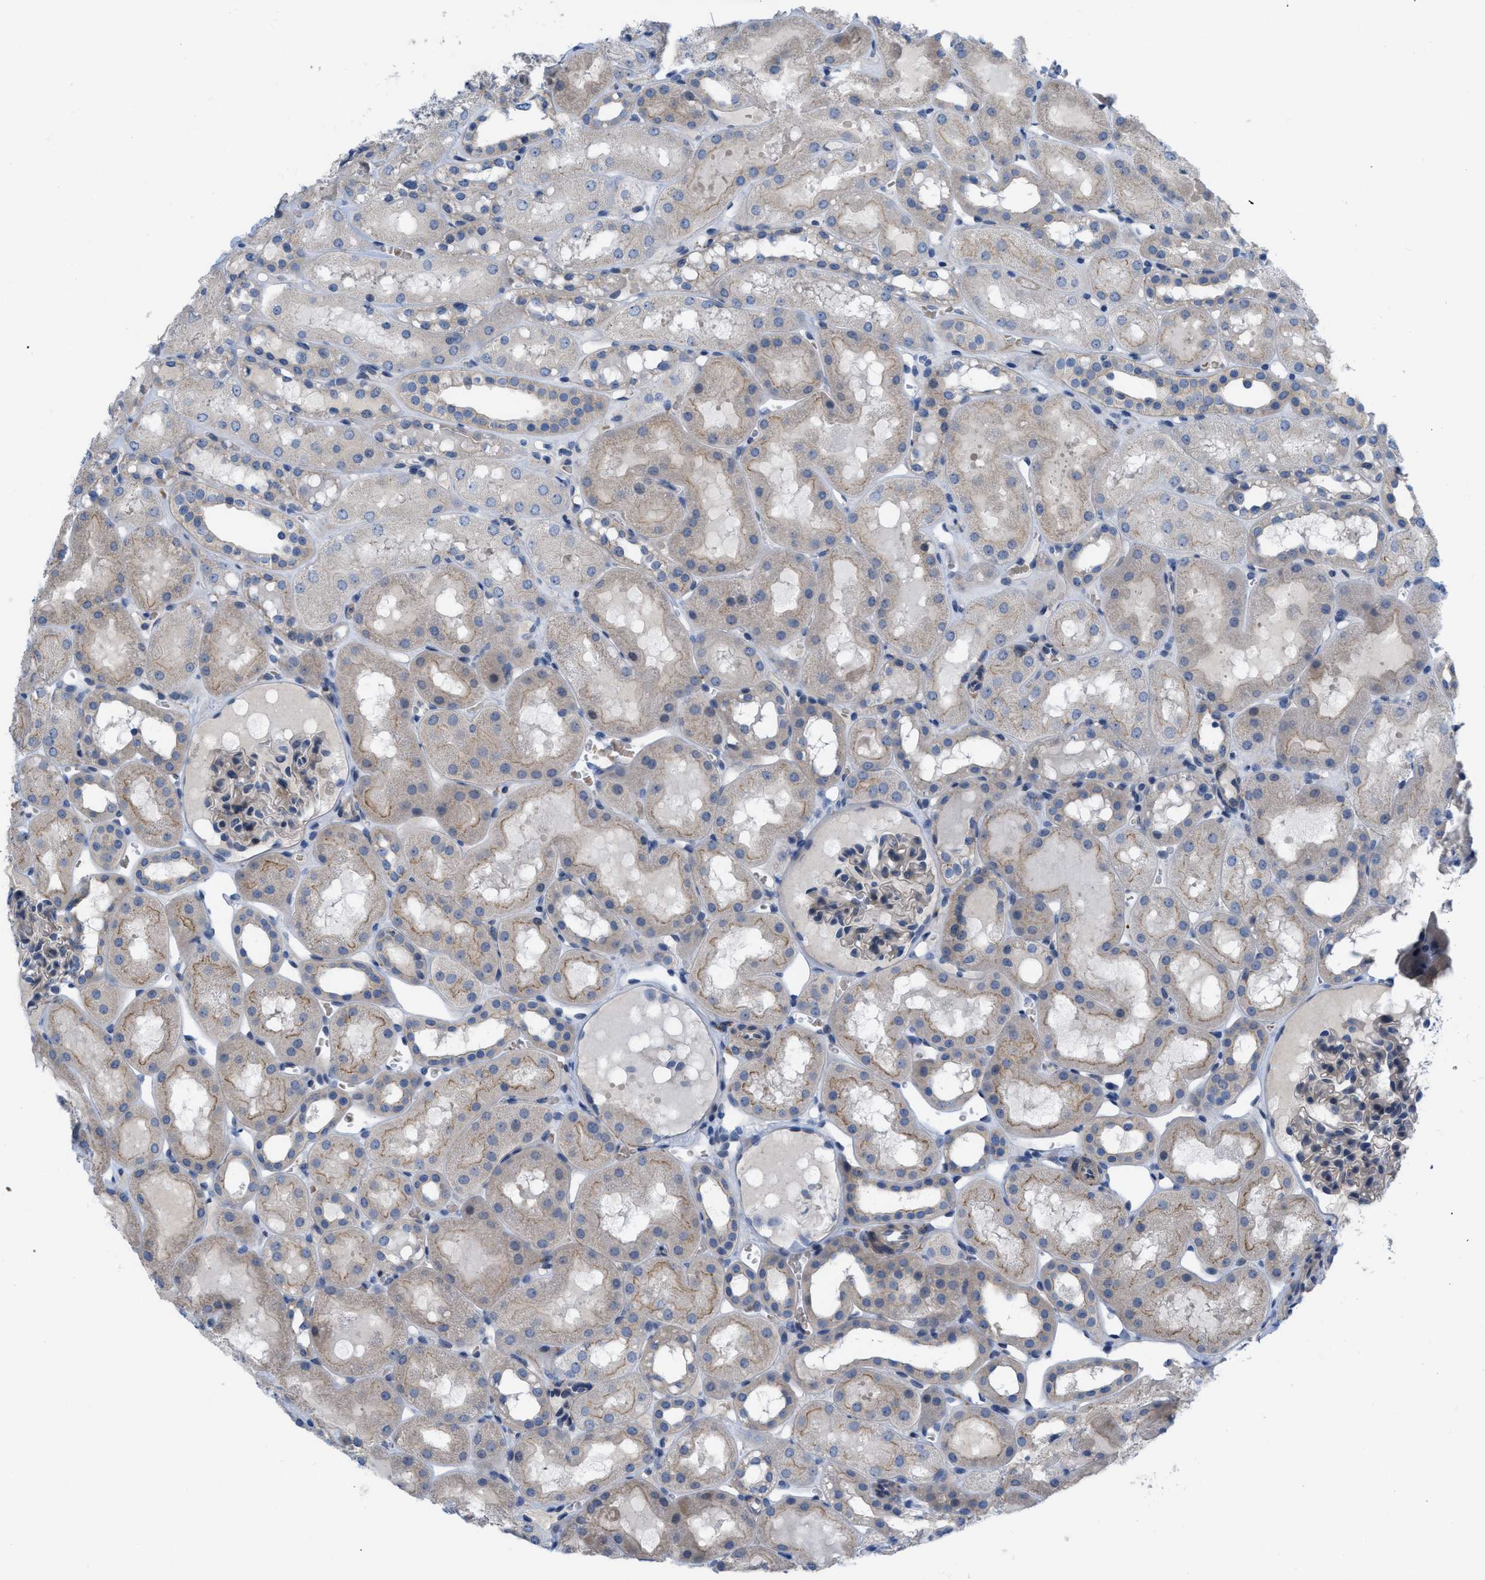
{"staining": {"intensity": "negative", "quantity": "none", "location": "none"}, "tissue": "kidney", "cell_type": "Cells in glomeruli", "image_type": "normal", "snomed": [{"axis": "morphology", "description": "Normal tissue, NOS"}, {"axis": "topography", "description": "Kidney"}, {"axis": "topography", "description": "Urinary bladder"}], "caption": "Cells in glomeruli show no significant positivity in unremarkable kidney. Brightfield microscopy of immunohistochemistry stained with DAB (3,3'-diaminobenzidine) (brown) and hematoxylin (blue), captured at high magnification.", "gene": "NDEL1", "patient": {"sex": "male", "age": 16}}